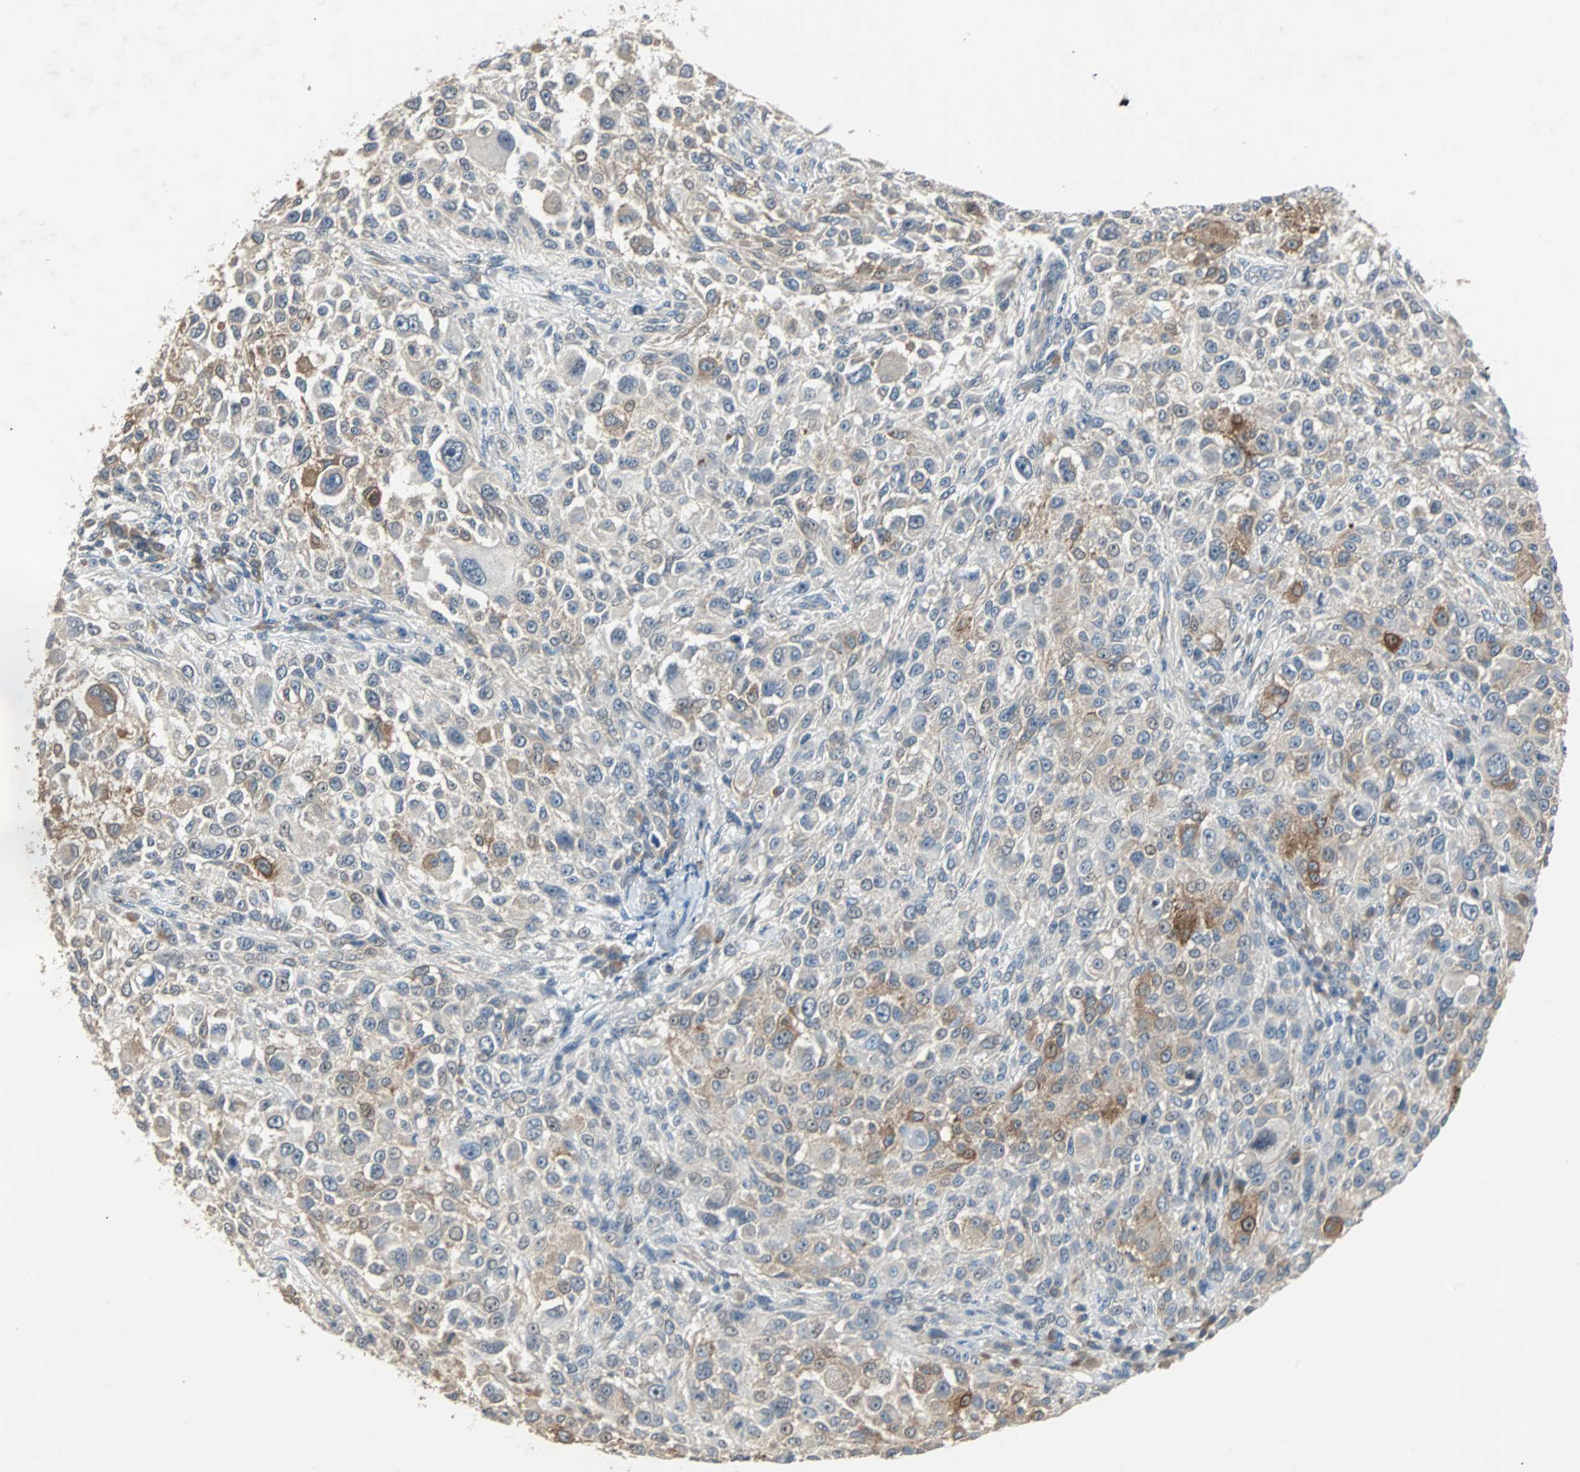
{"staining": {"intensity": "moderate", "quantity": "<25%", "location": "cytoplasmic/membranous"}, "tissue": "melanoma", "cell_type": "Tumor cells", "image_type": "cancer", "snomed": [{"axis": "morphology", "description": "Necrosis, NOS"}, {"axis": "morphology", "description": "Malignant melanoma, NOS"}, {"axis": "topography", "description": "Skin"}], "caption": "Protein analysis of melanoma tissue exhibits moderate cytoplasmic/membranous staining in approximately <25% of tumor cells. (brown staining indicates protein expression, while blue staining denotes nuclei).", "gene": "CMC2", "patient": {"sex": "female", "age": 87}}